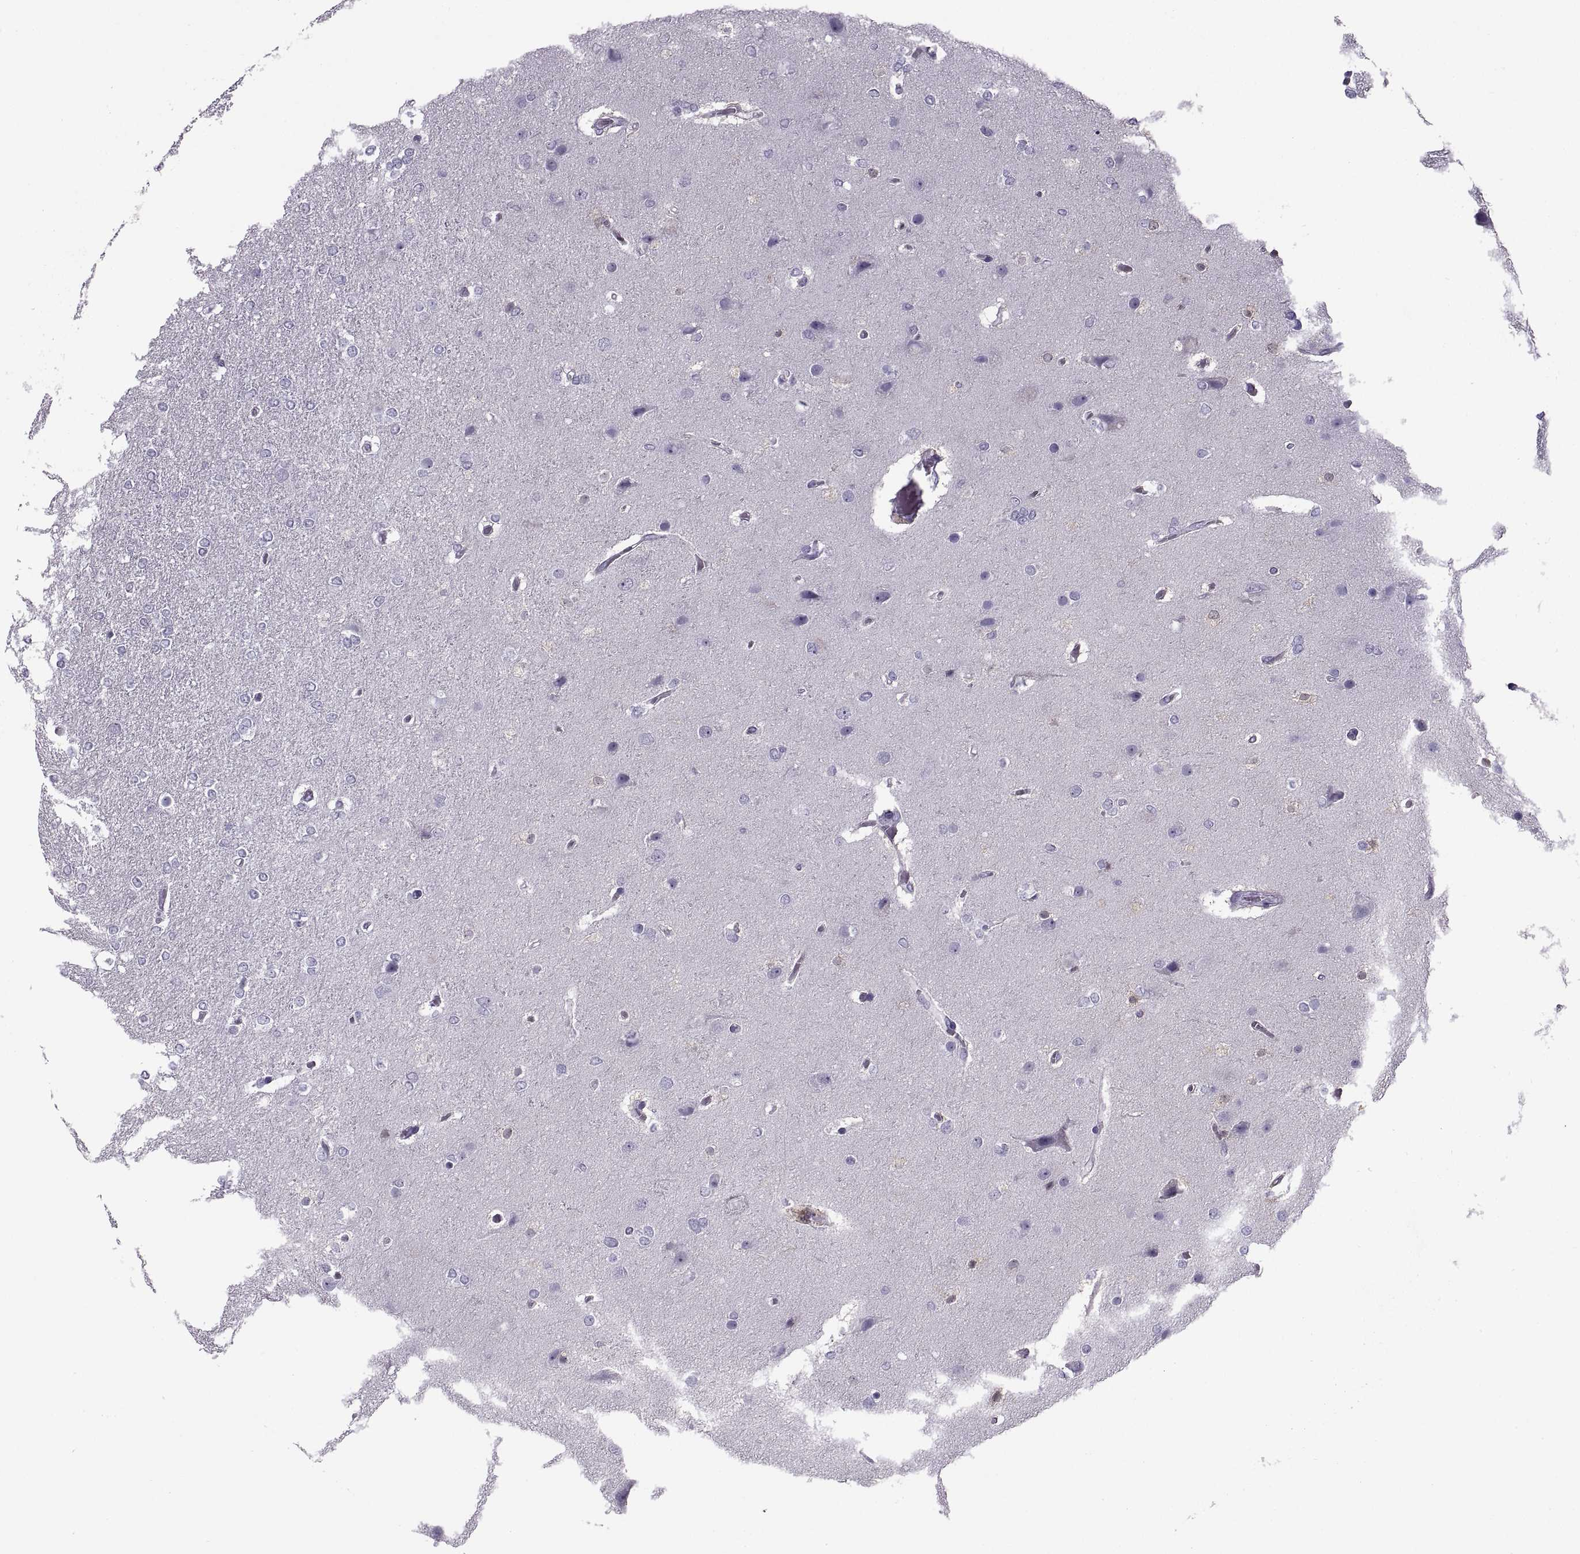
{"staining": {"intensity": "negative", "quantity": "none", "location": "none"}, "tissue": "glioma", "cell_type": "Tumor cells", "image_type": "cancer", "snomed": [{"axis": "morphology", "description": "Glioma, malignant, High grade"}, {"axis": "topography", "description": "Brain"}], "caption": "Immunohistochemistry image of high-grade glioma (malignant) stained for a protein (brown), which demonstrates no positivity in tumor cells.", "gene": "RLBP1", "patient": {"sex": "female", "age": 61}}